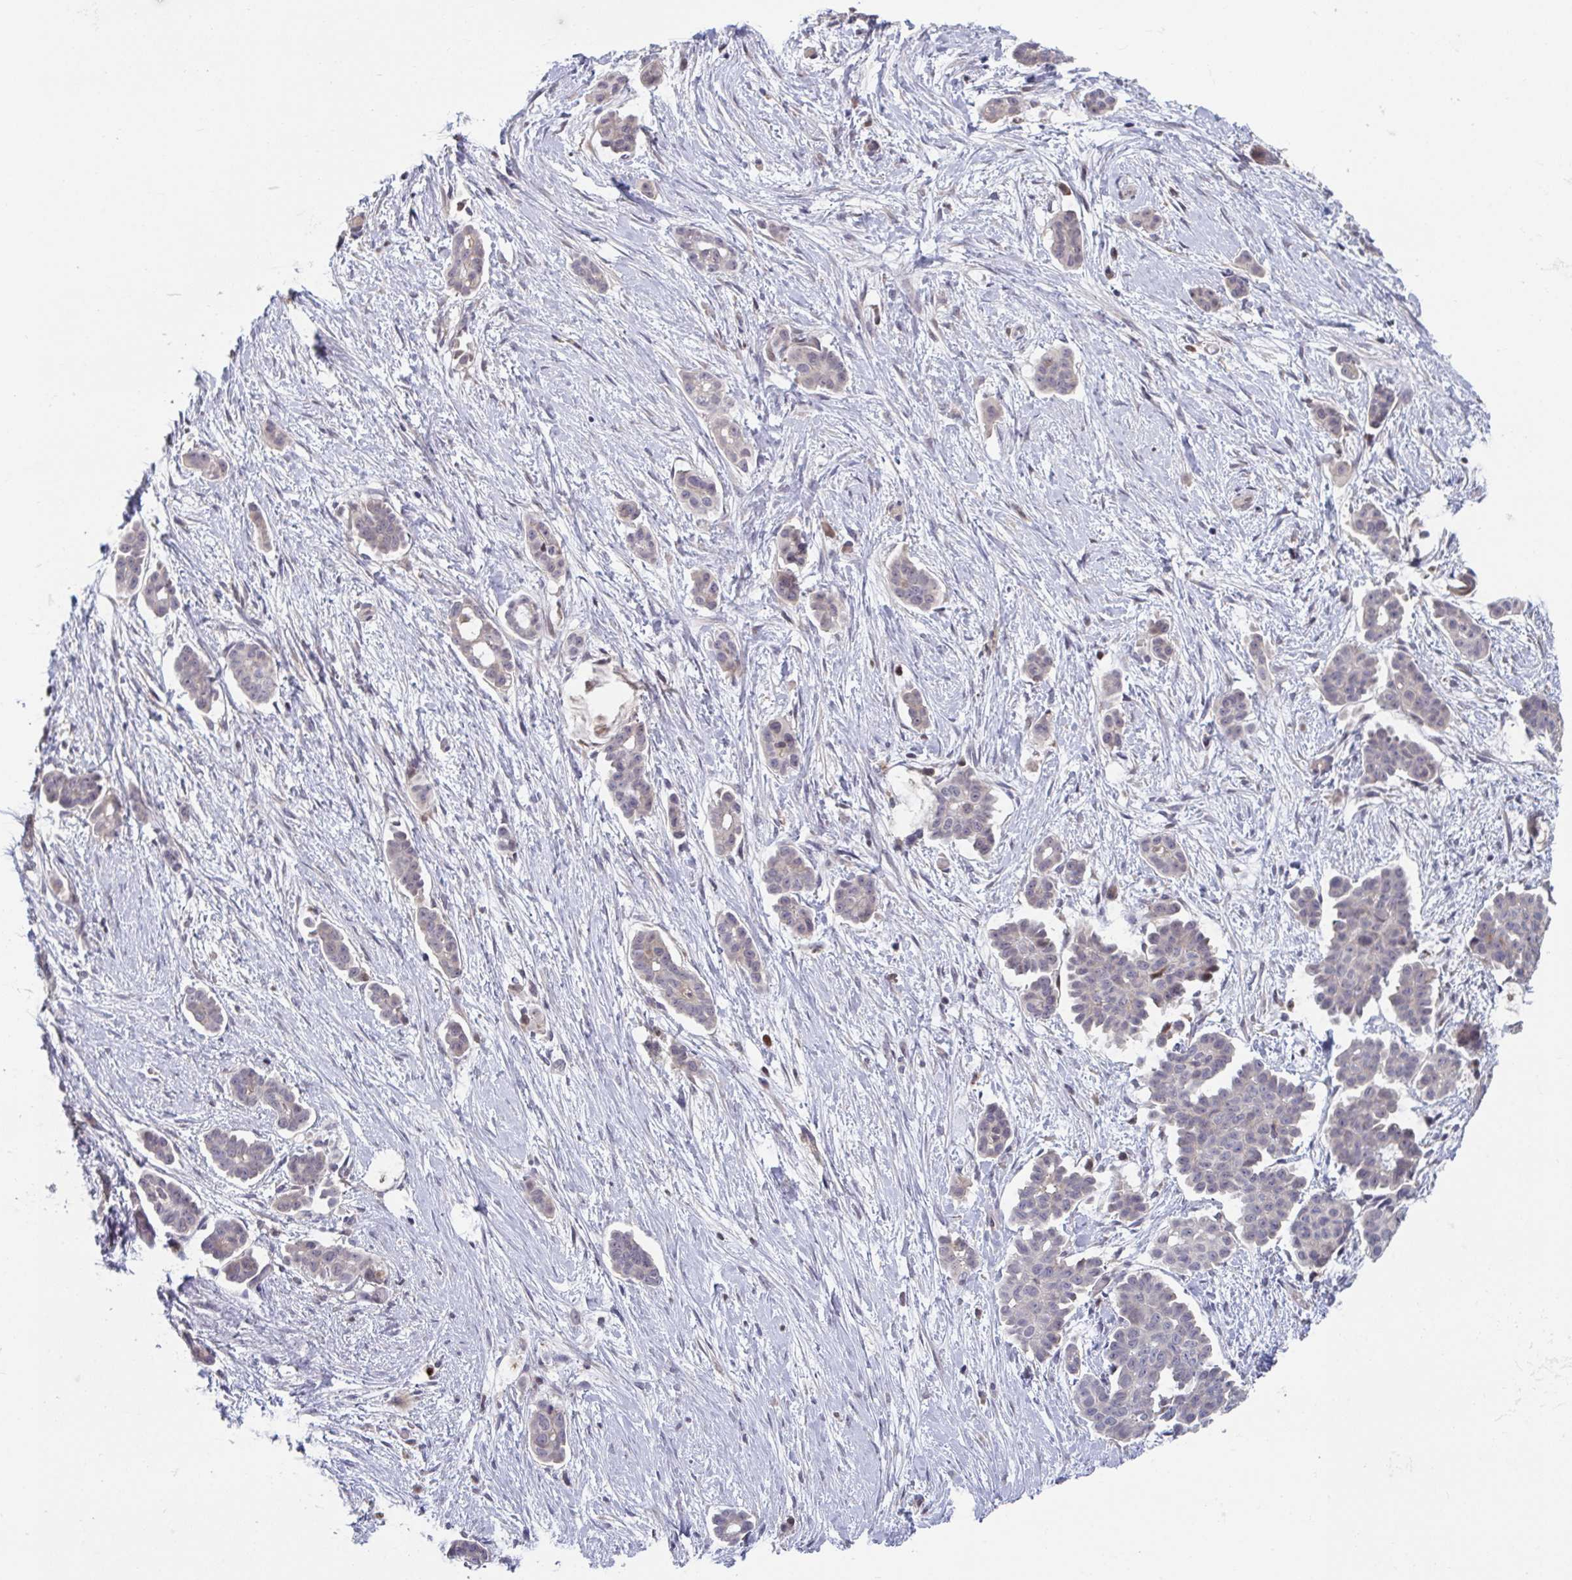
{"staining": {"intensity": "weak", "quantity": "<25%", "location": "nuclear"}, "tissue": "ovarian cancer", "cell_type": "Tumor cells", "image_type": "cancer", "snomed": [{"axis": "morphology", "description": "Cystadenocarcinoma, serous, NOS"}, {"axis": "topography", "description": "Ovary"}], "caption": "The IHC micrograph has no significant expression in tumor cells of ovarian serous cystadenocarcinoma tissue.", "gene": "RIOK1", "patient": {"sex": "female", "age": 50}}